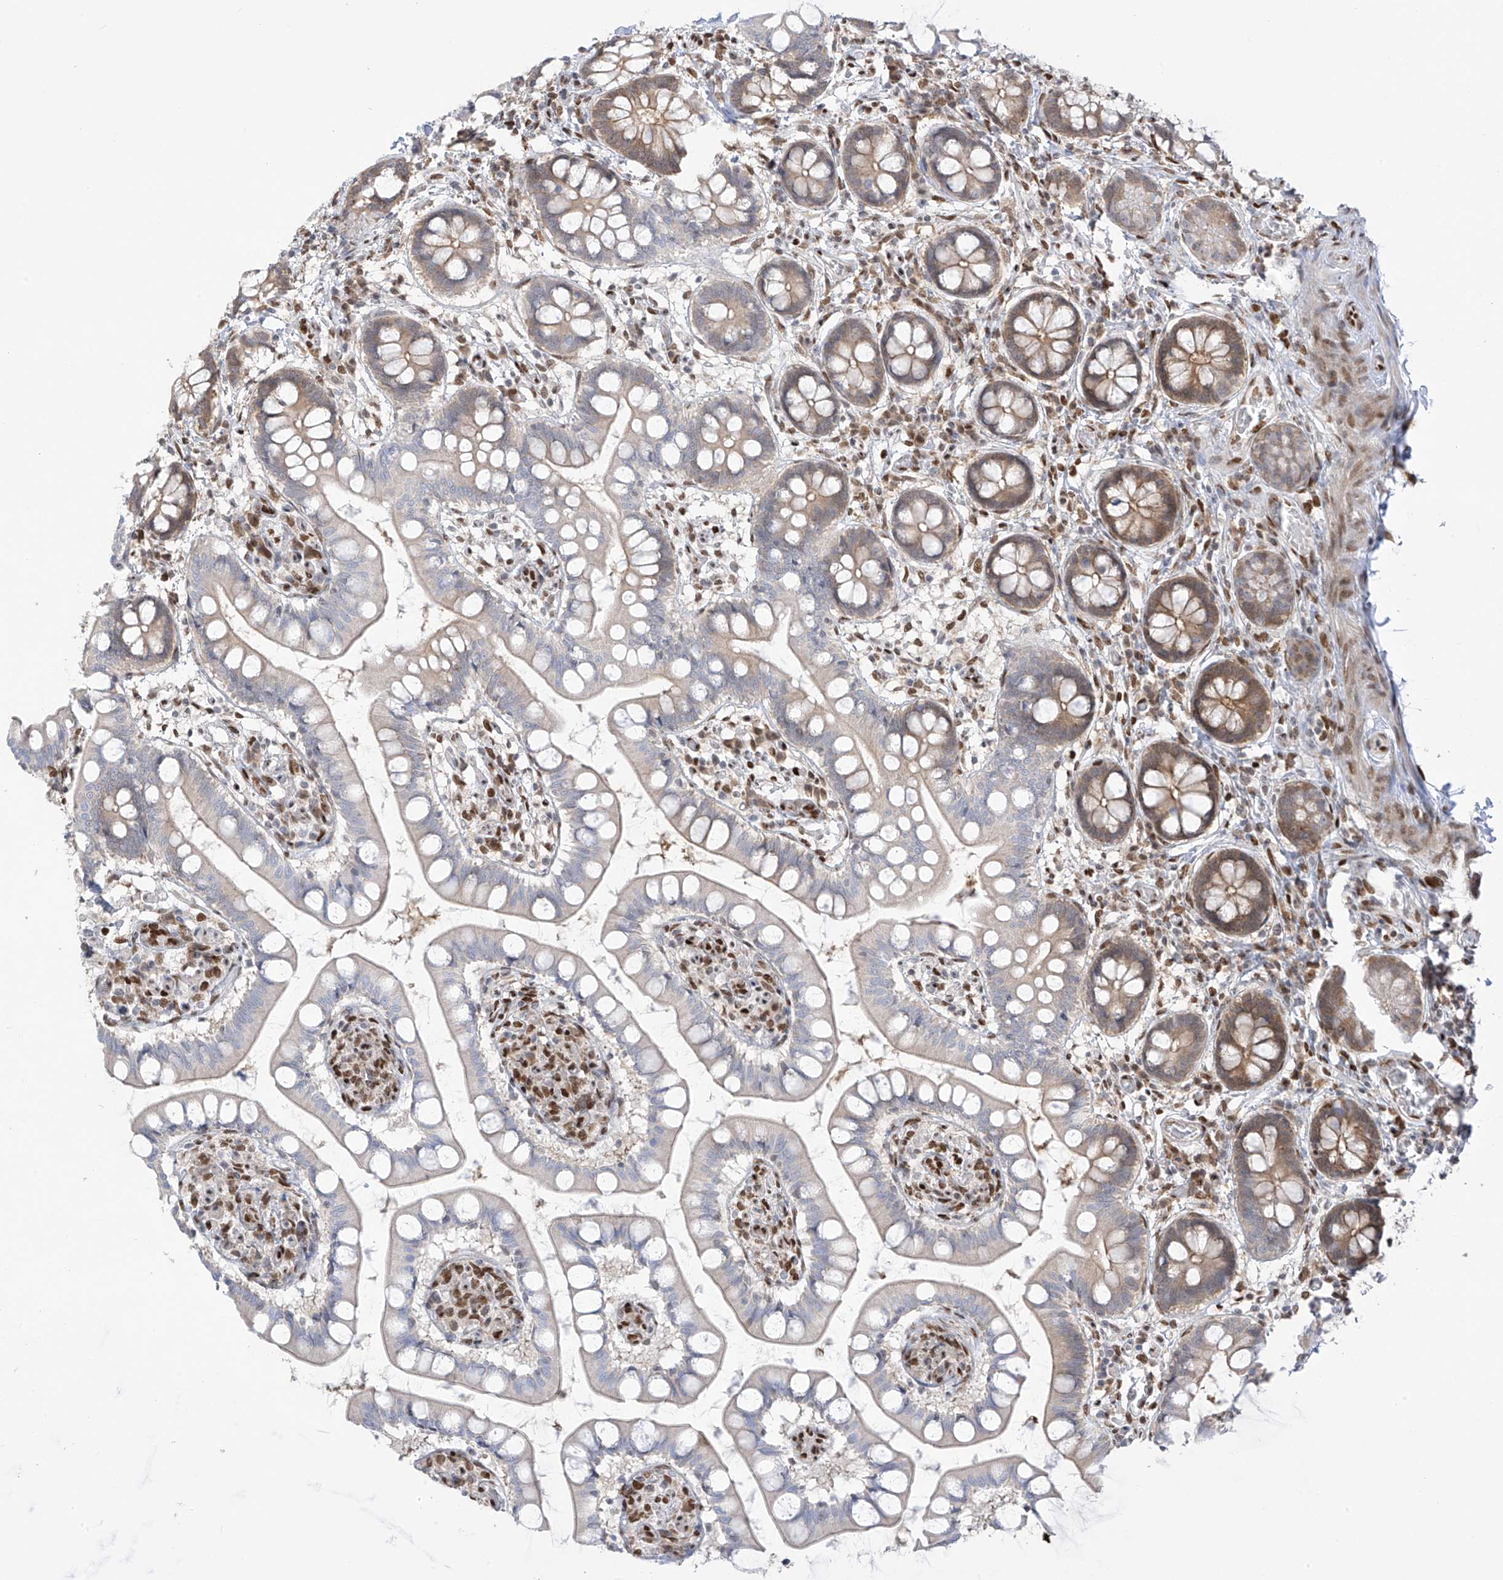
{"staining": {"intensity": "moderate", "quantity": "25%-75%", "location": "cytoplasmic/membranous"}, "tissue": "small intestine", "cell_type": "Glandular cells", "image_type": "normal", "snomed": [{"axis": "morphology", "description": "Normal tissue, NOS"}, {"axis": "topography", "description": "Small intestine"}], "caption": "Glandular cells show medium levels of moderate cytoplasmic/membranous positivity in about 25%-75% of cells in unremarkable human small intestine.", "gene": "PM20D2", "patient": {"sex": "male", "age": 52}}